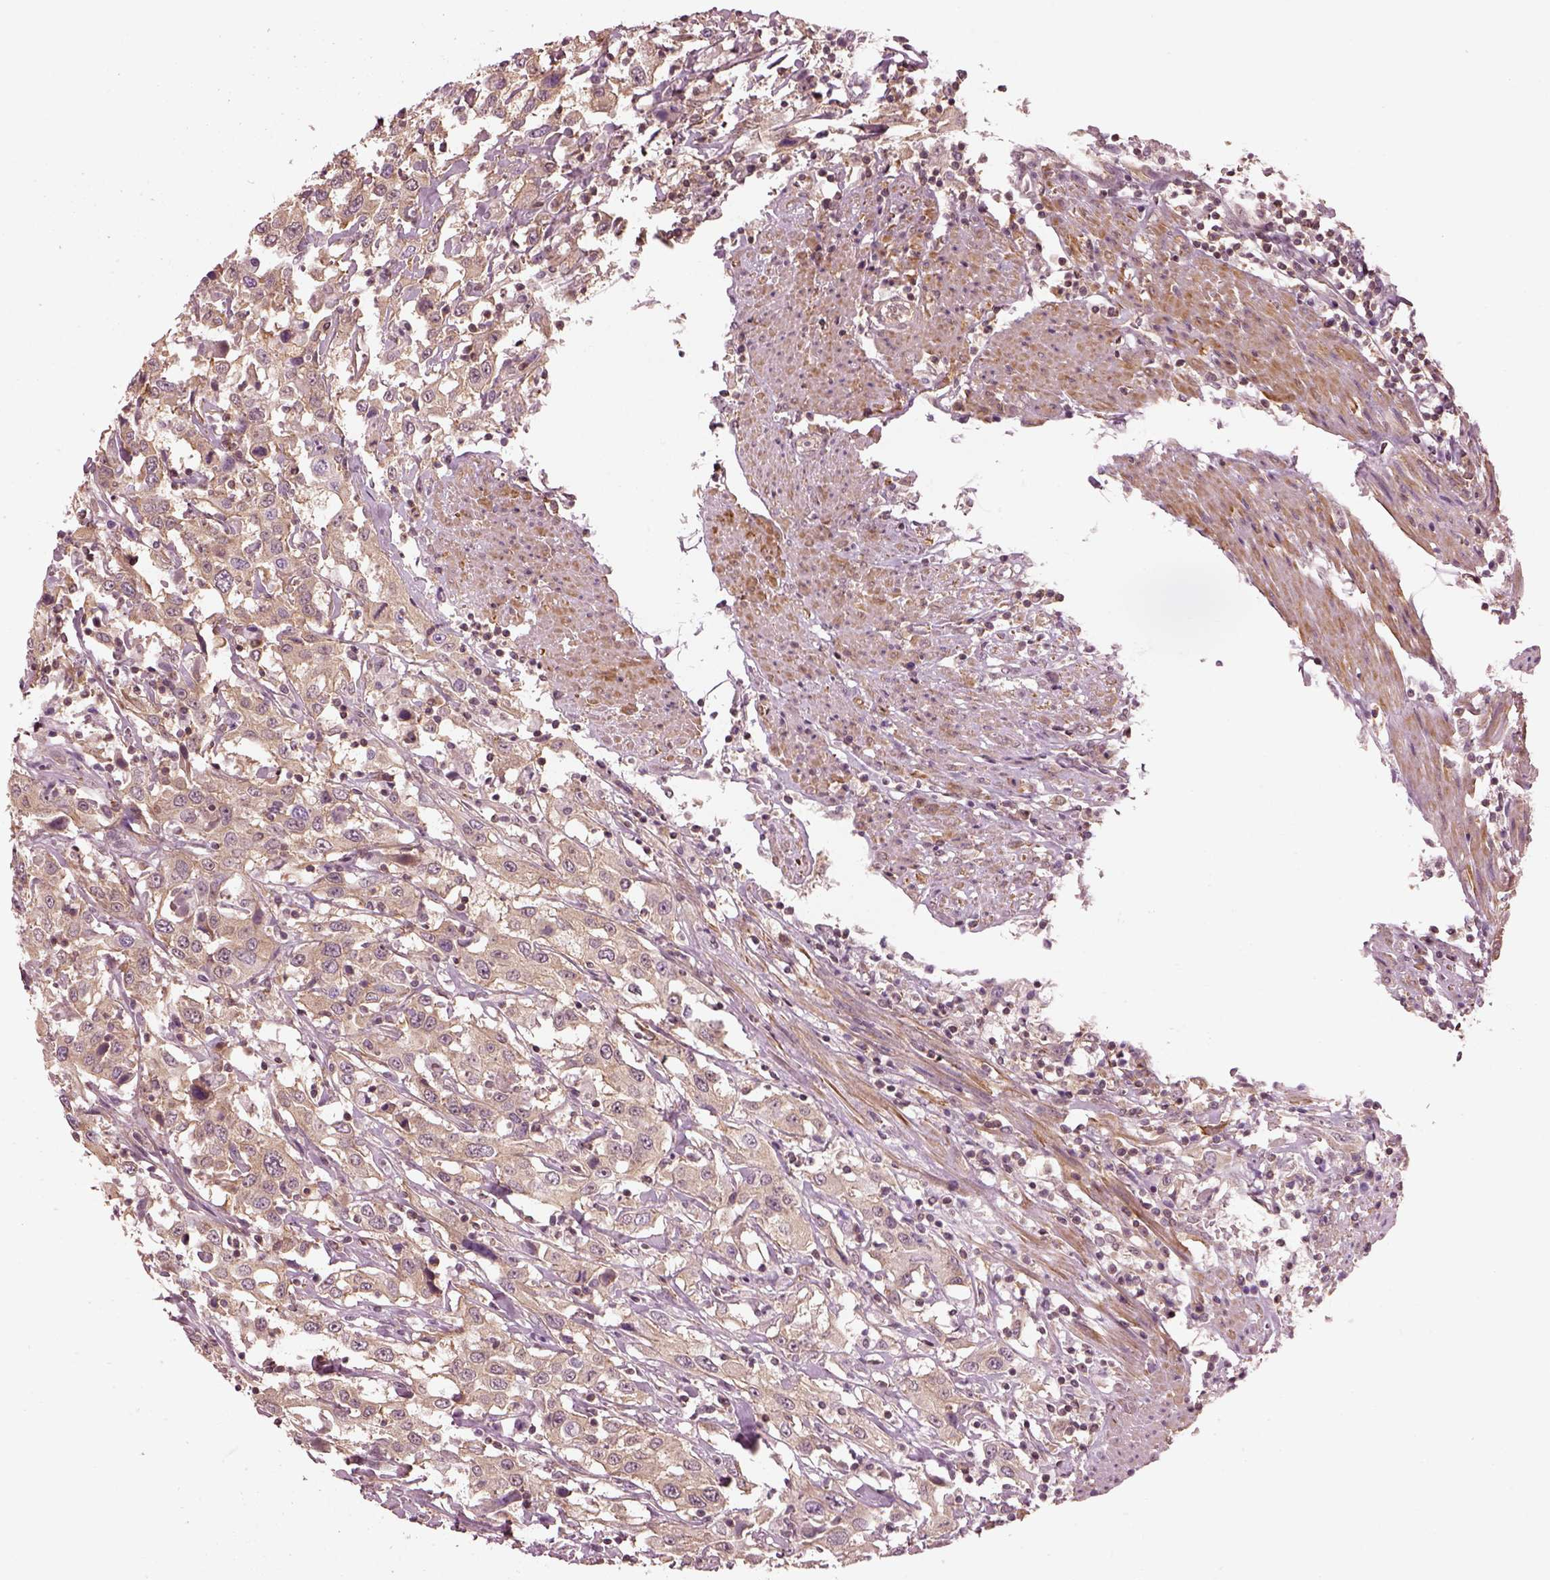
{"staining": {"intensity": "weak", "quantity": "25%-75%", "location": "cytoplasmic/membranous"}, "tissue": "urothelial cancer", "cell_type": "Tumor cells", "image_type": "cancer", "snomed": [{"axis": "morphology", "description": "Urothelial carcinoma, High grade"}, {"axis": "topography", "description": "Urinary bladder"}], "caption": "Brown immunohistochemical staining in high-grade urothelial carcinoma displays weak cytoplasmic/membranous expression in about 25%-75% of tumor cells.", "gene": "LSM14A", "patient": {"sex": "male", "age": 61}}